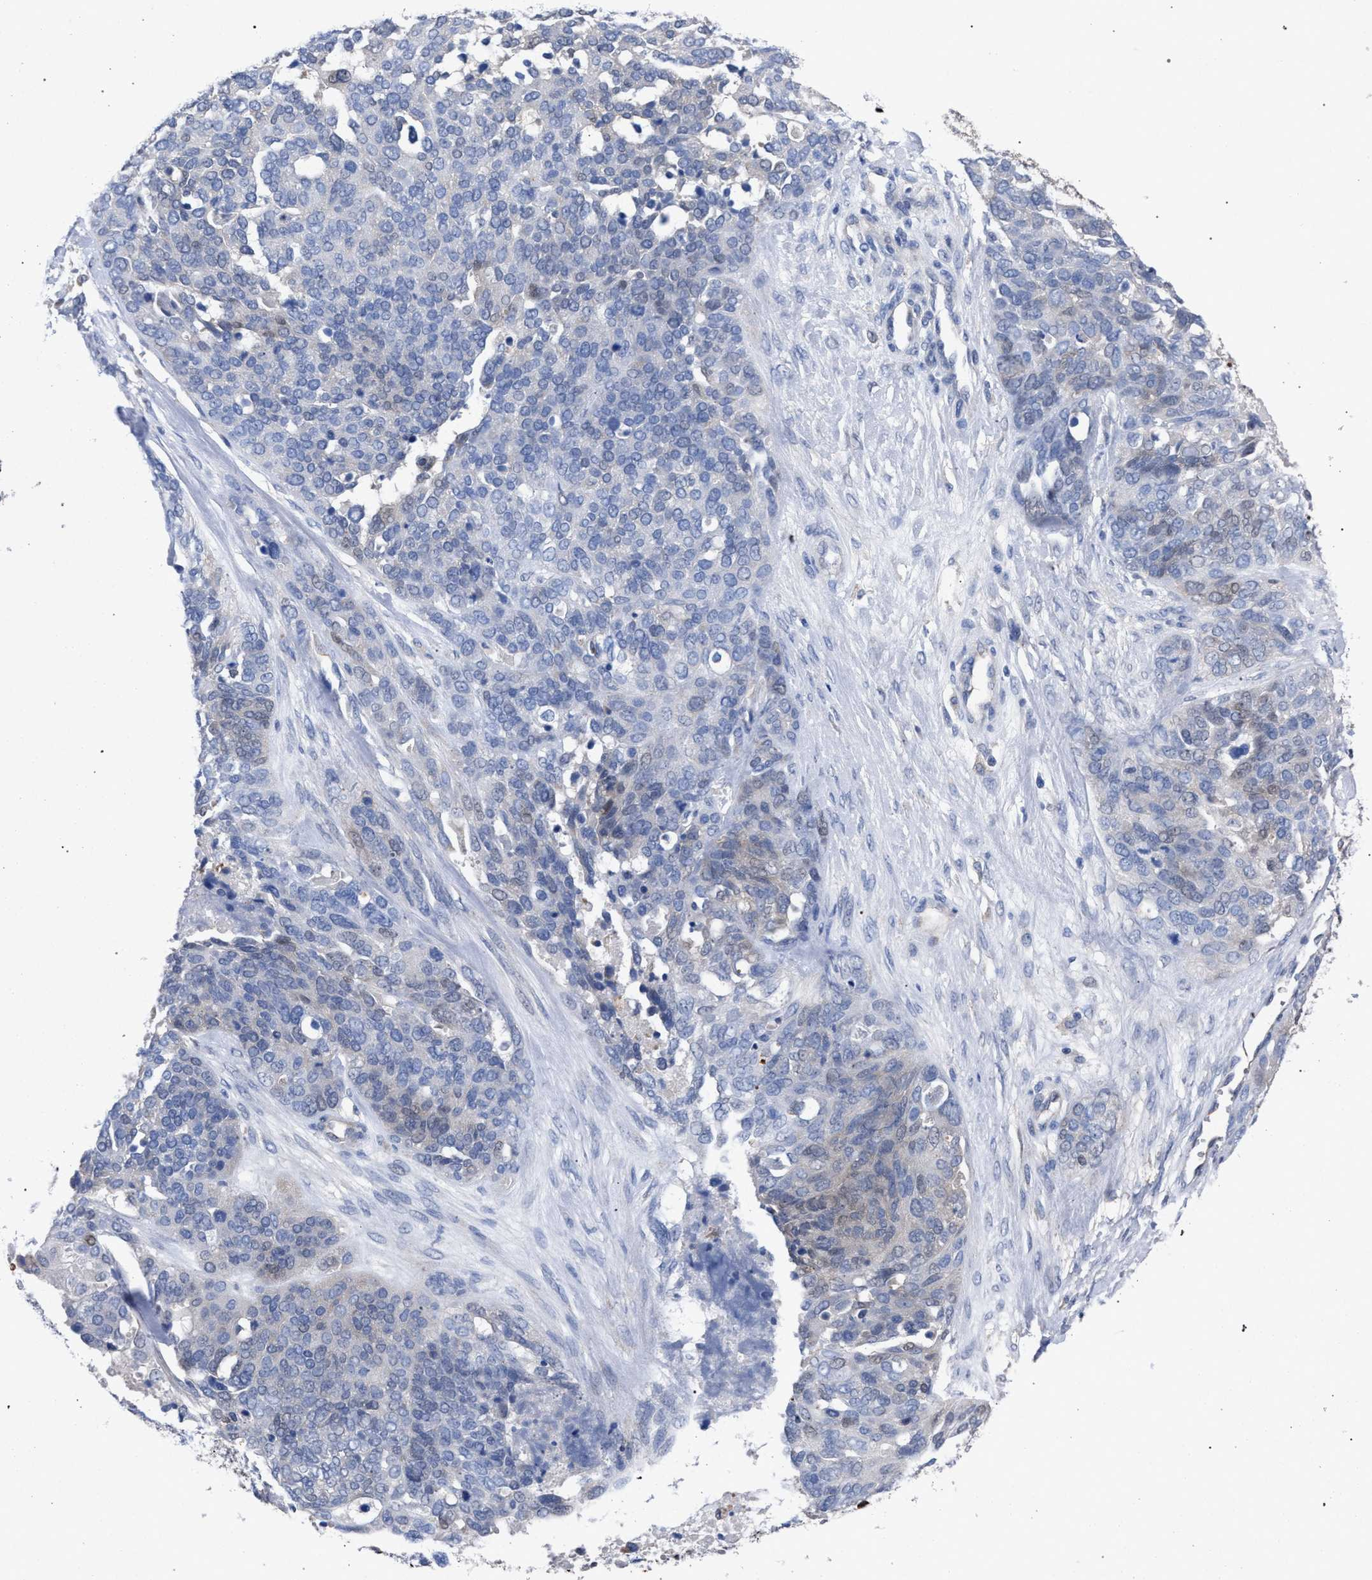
{"staining": {"intensity": "negative", "quantity": "none", "location": "none"}, "tissue": "ovarian cancer", "cell_type": "Tumor cells", "image_type": "cancer", "snomed": [{"axis": "morphology", "description": "Cystadenocarcinoma, serous, NOS"}, {"axis": "topography", "description": "Ovary"}], "caption": "IHC photomicrograph of neoplastic tissue: human ovarian cancer stained with DAB (3,3'-diaminobenzidine) reveals no significant protein expression in tumor cells.", "gene": "GMPR", "patient": {"sex": "female", "age": 44}}